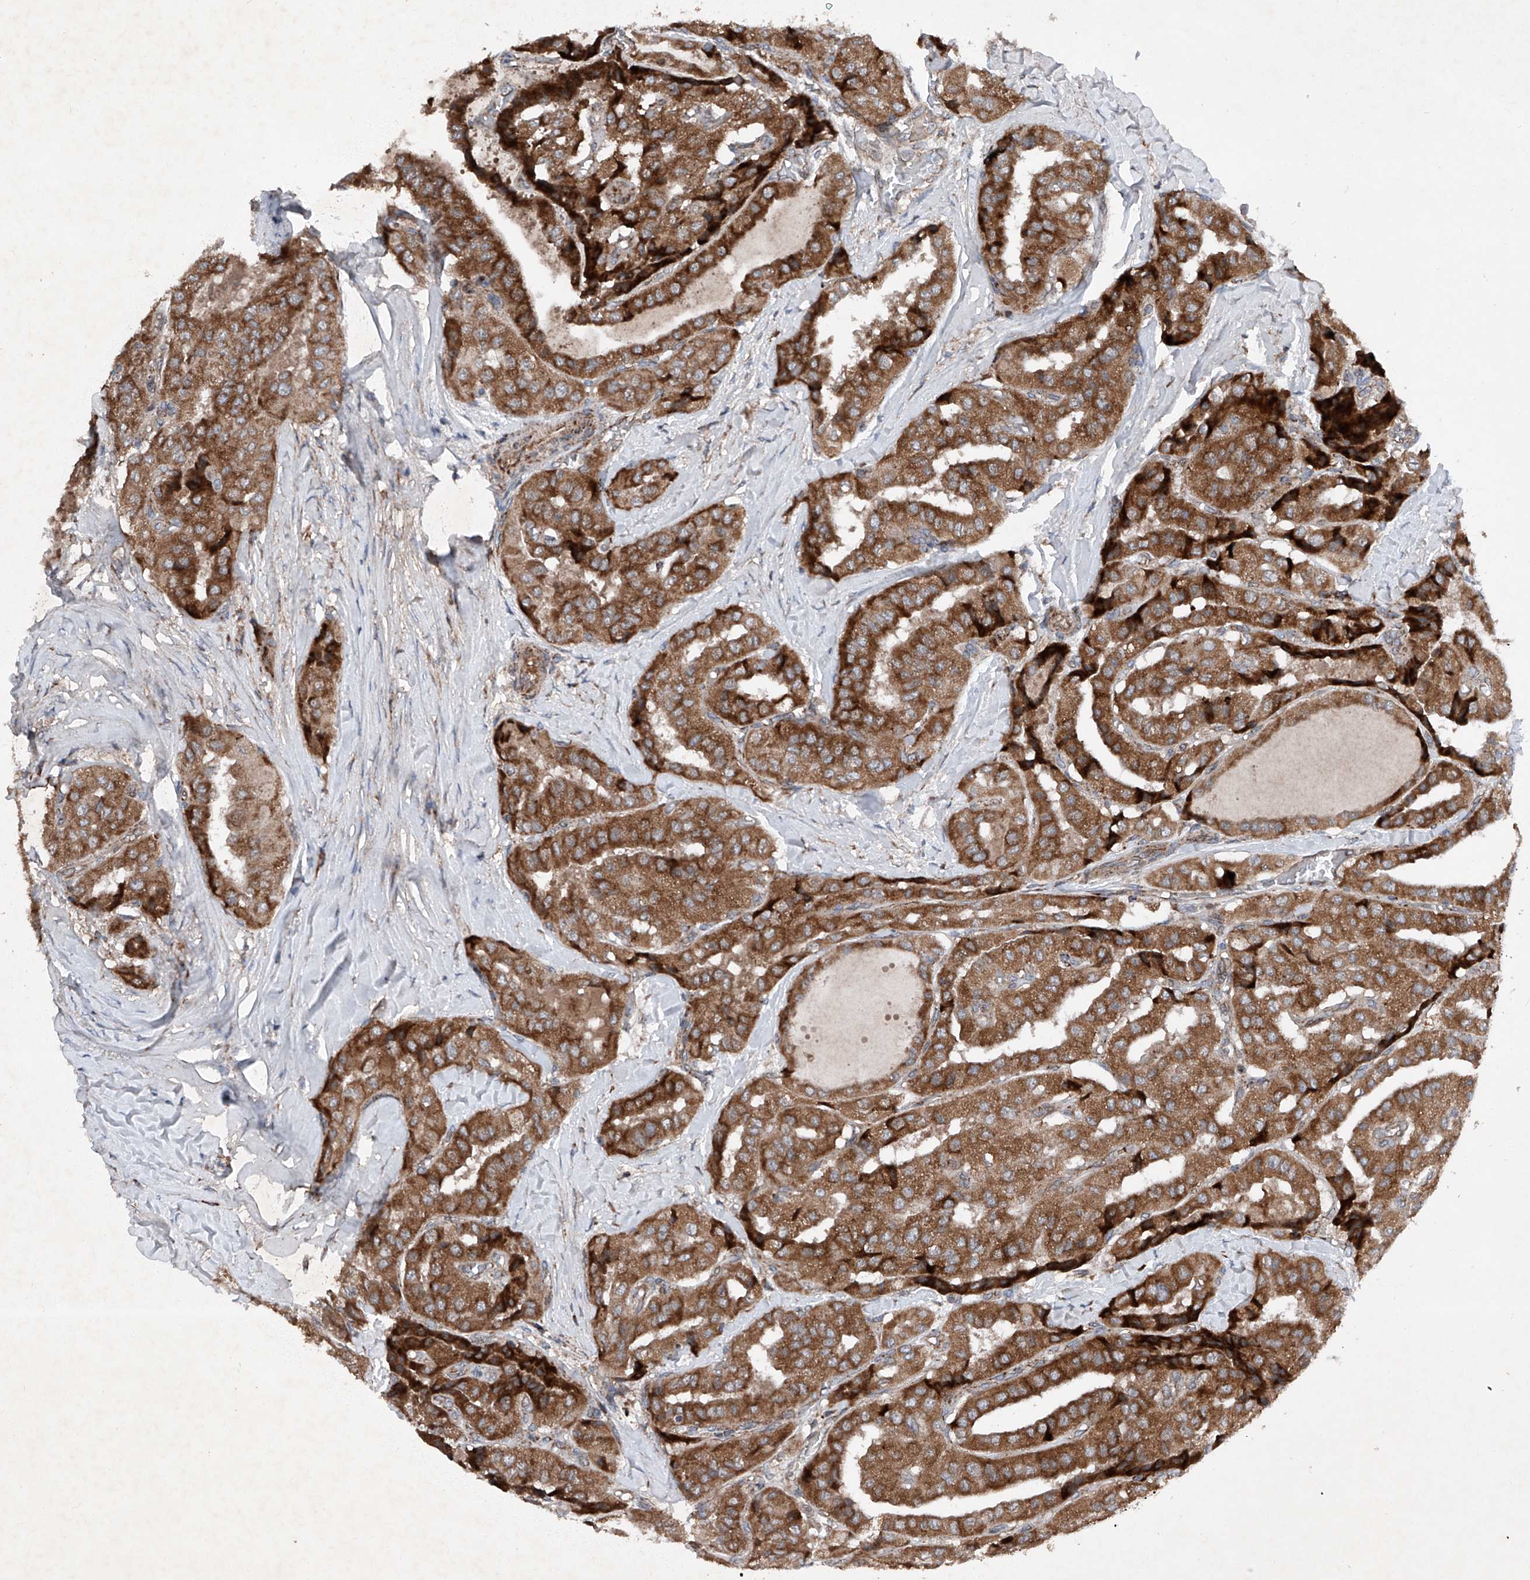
{"staining": {"intensity": "strong", "quantity": ">75%", "location": "cytoplasmic/membranous"}, "tissue": "thyroid cancer", "cell_type": "Tumor cells", "image_type": "cancer", "snomed": [{"axis": "morphology", "description": "Papillary adenocarcinoma, NOS"}, {"axis": "topography", "description": "Thyroid gland"}], "caption": "The image reveals immunohistochemical staining of papillary adenocarcinoma (thyroid). There is strong cytoplasmic/membranous staining is seen in approximately >75% of tumor cells.", "gene": "DAD1", "patient": {"sex": "female", "age": 59}}